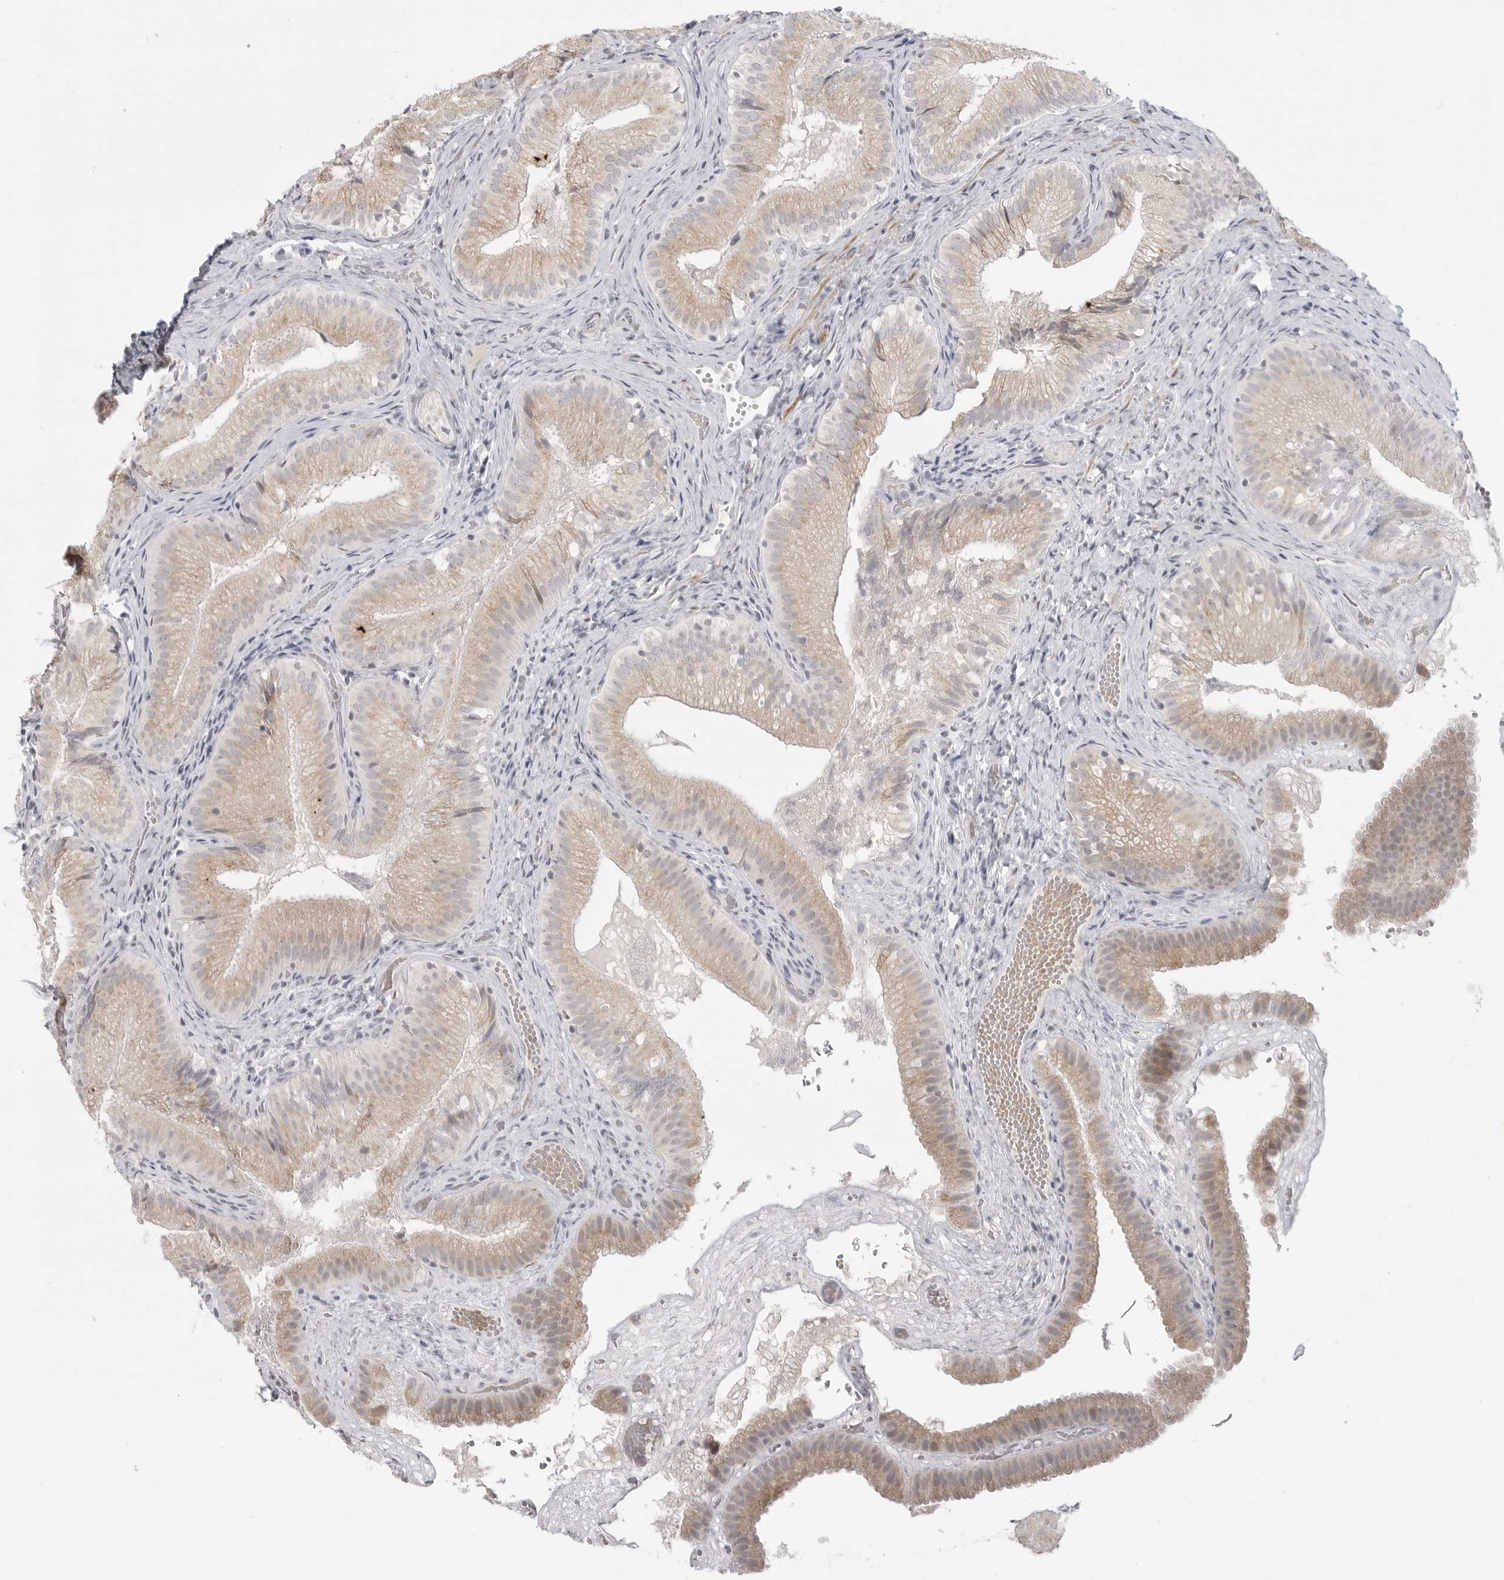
{"staining": {"intensity": "weak", "quantity": ">75%", "location": "cytoplasmic/membranous"}, "tissue": "gallbladder", "cell_type": "Glandular cells", "image_type": "normal", "snomed": [{"axis": "morphology", "description": "Normal tissue, NOS"}, {"axis": "topography", "description": "Gallbladder"}], "caption": "Immunohistochemistry micrograph of unremarkable human gallbladder stained for a protein (brown), which reveals low levels of weak cytoplasmic/membranous expression in about >75% of glandular cells.", "gene": "TCTN3", "patient": {"sex": "female", "age": 30}}